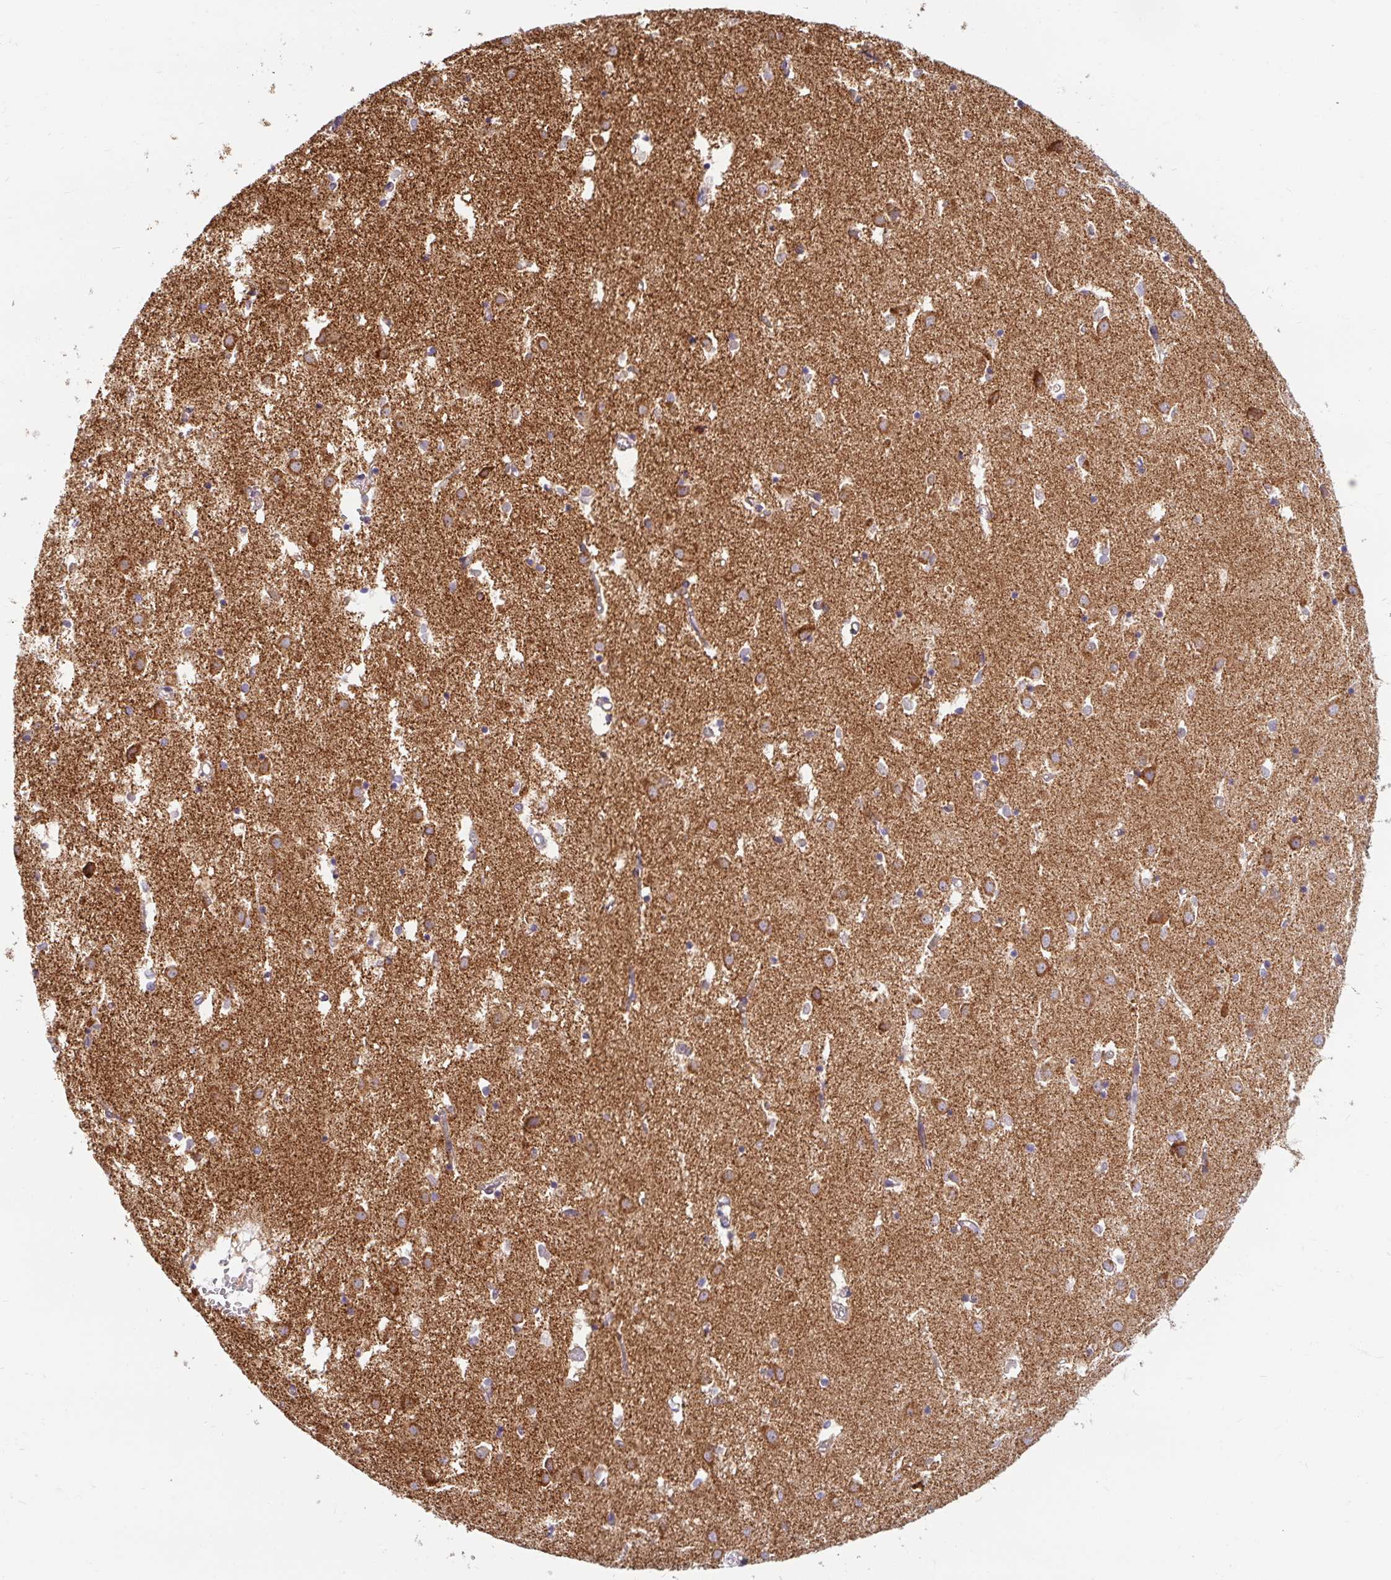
{"staining": {"intensity": "moderate", "quantity": "<25%", "location": "cytoplasmic/membranous"}, "tissue": "caudate", "cell_type": "Glial cells", "image_type": "normal", "snomed": [{"axis": "morphology", "description": "Normal tissue, NOS"}, {"axis": "topography", "description": "Lateral ventricle wall"}], "caption": "A photomicrograph of human caudate stained for a protein reveals moderate cytoplasmic/membranous brown staining in glial cells. Ihc stains the protein in brown and the nuclei are stained blue.", "gene": "SKP2", "patient": {"sex": "male", "age": 70}}